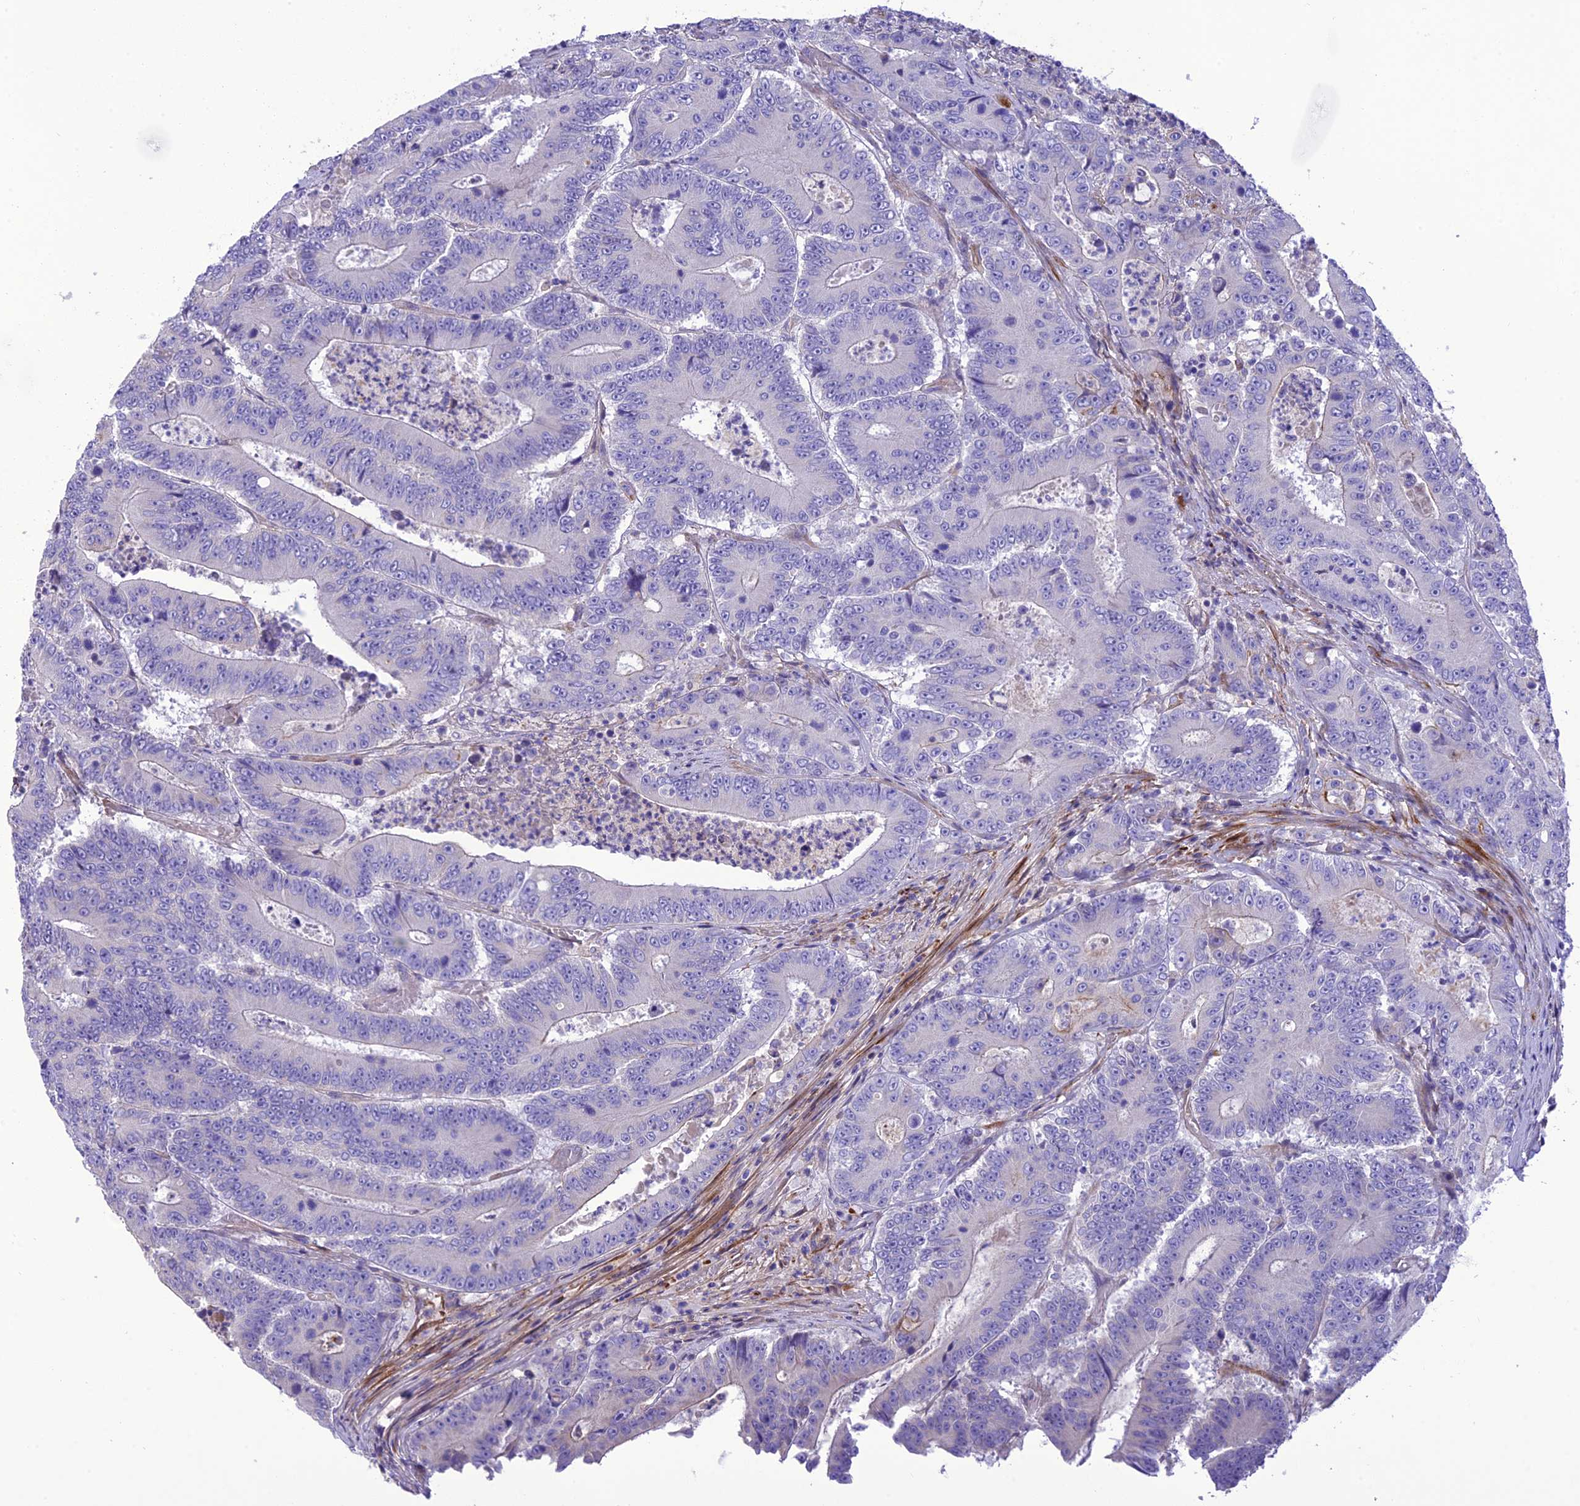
{"staining": {"intensity": "negative", "quantity": "none", "location": "none"}, "tissue": "colorectal cancer", "cell_type": "Tumor cells", "image_type": "cancer", "snomed": [{"axis": "morphology", "description": "Adenocarcinoma, NOS"}, {"axis": "topography", "description": "Colon"}], "caption": "Tumor cells are negative for brown protein staining in colorectal cancer (adenocarcinoma).", "gene": "FRA10AC1", "patient": {"sex": "male", "age": 83}}